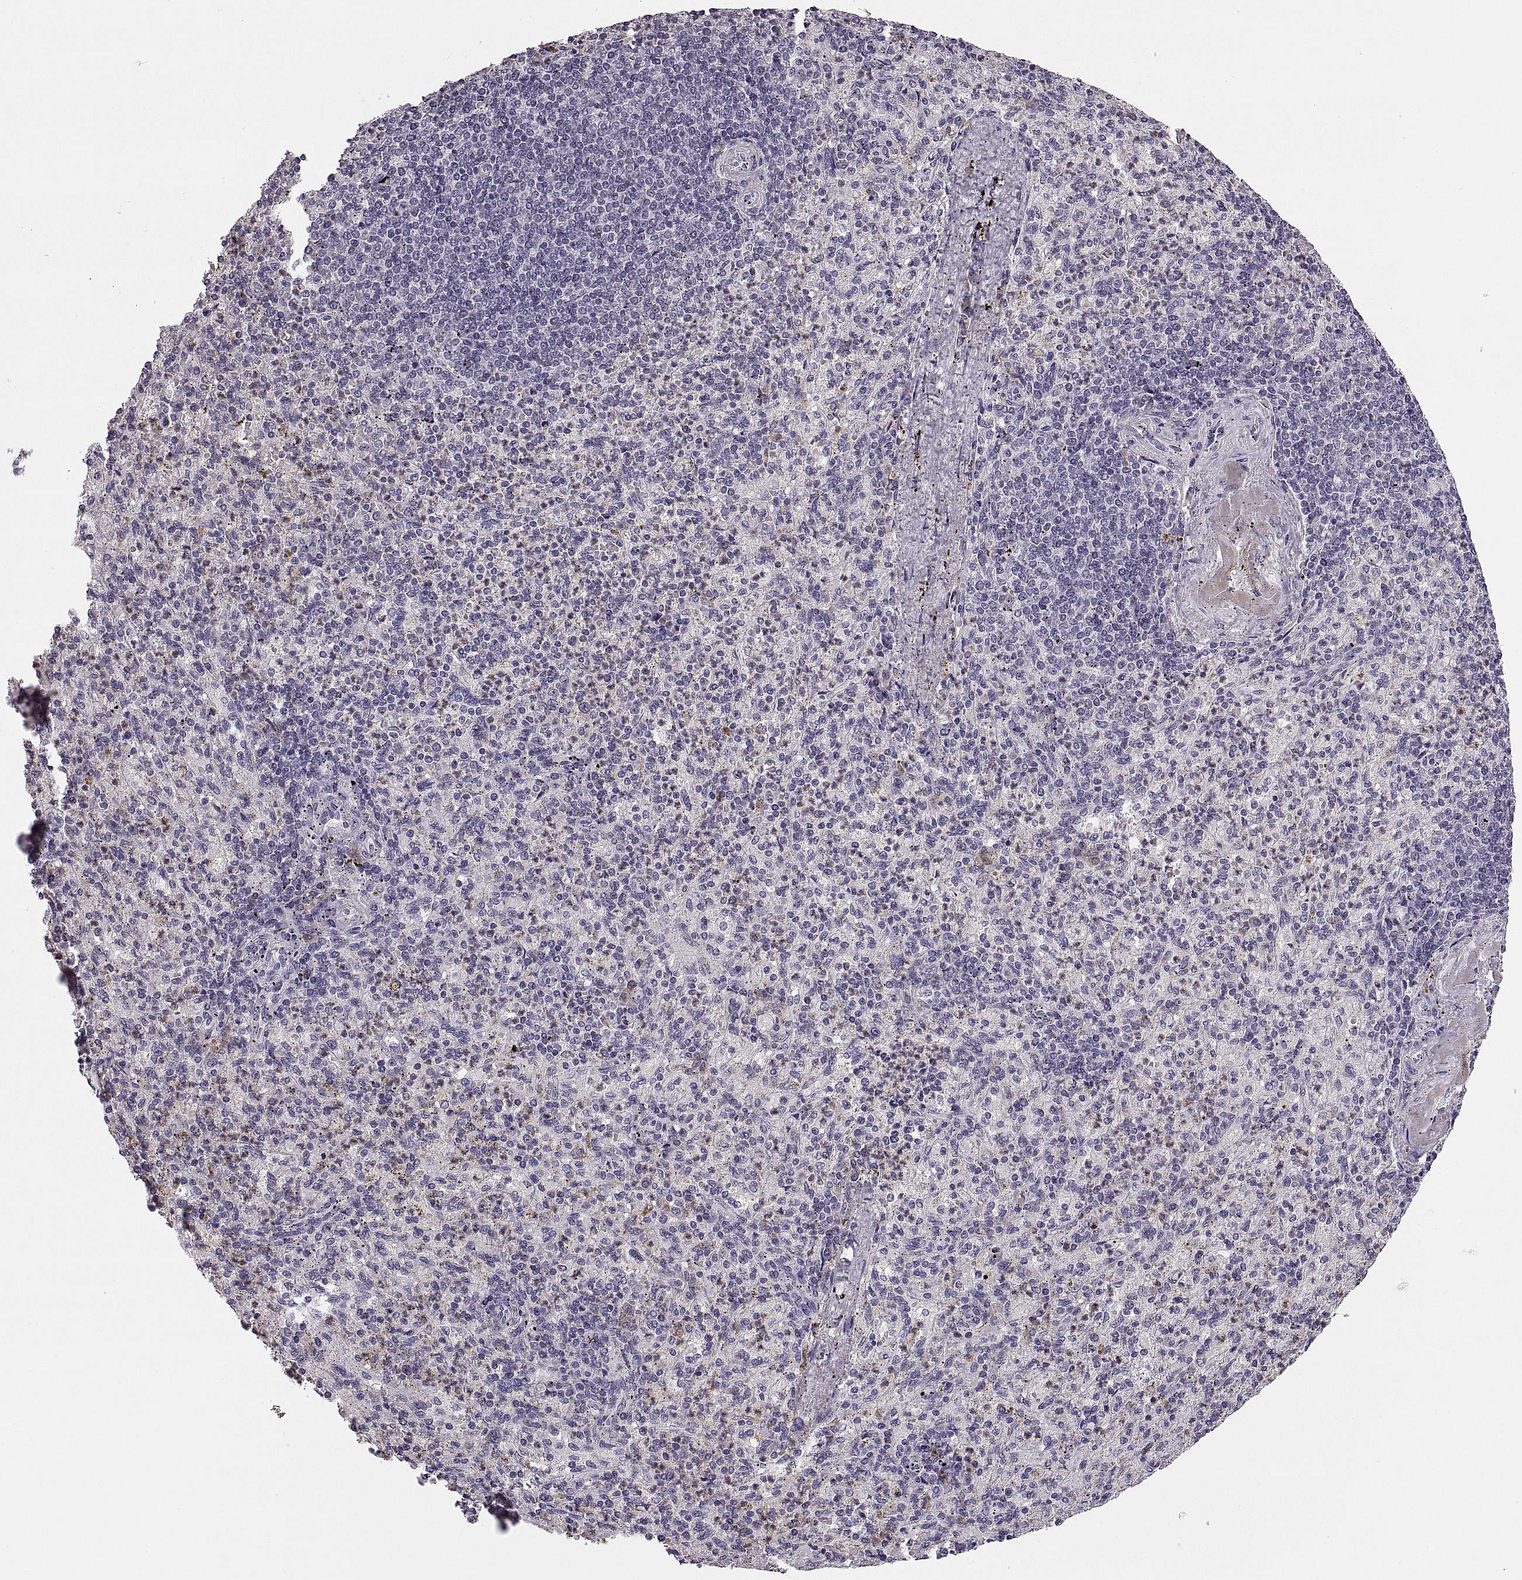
{"staining": {"intensity": "negative", "quantity": "none", "location": "none"}, "tissue": "spleen", "cell_type": "Cells in red pulp", "image_type": "normal", "snomed": [{"axis": "morphology", "description": "Normal tissue, NOS"}, {"axis": "topography", "description": "Spleen"}], "caption": "Immunohistochemistry photomicrograph of benign spleen: human spleen stained with DAB displays no significant protein expression in cells in red pulp.", "gene": "ADH6", "patient": {"sex": "female", "age": 74}}